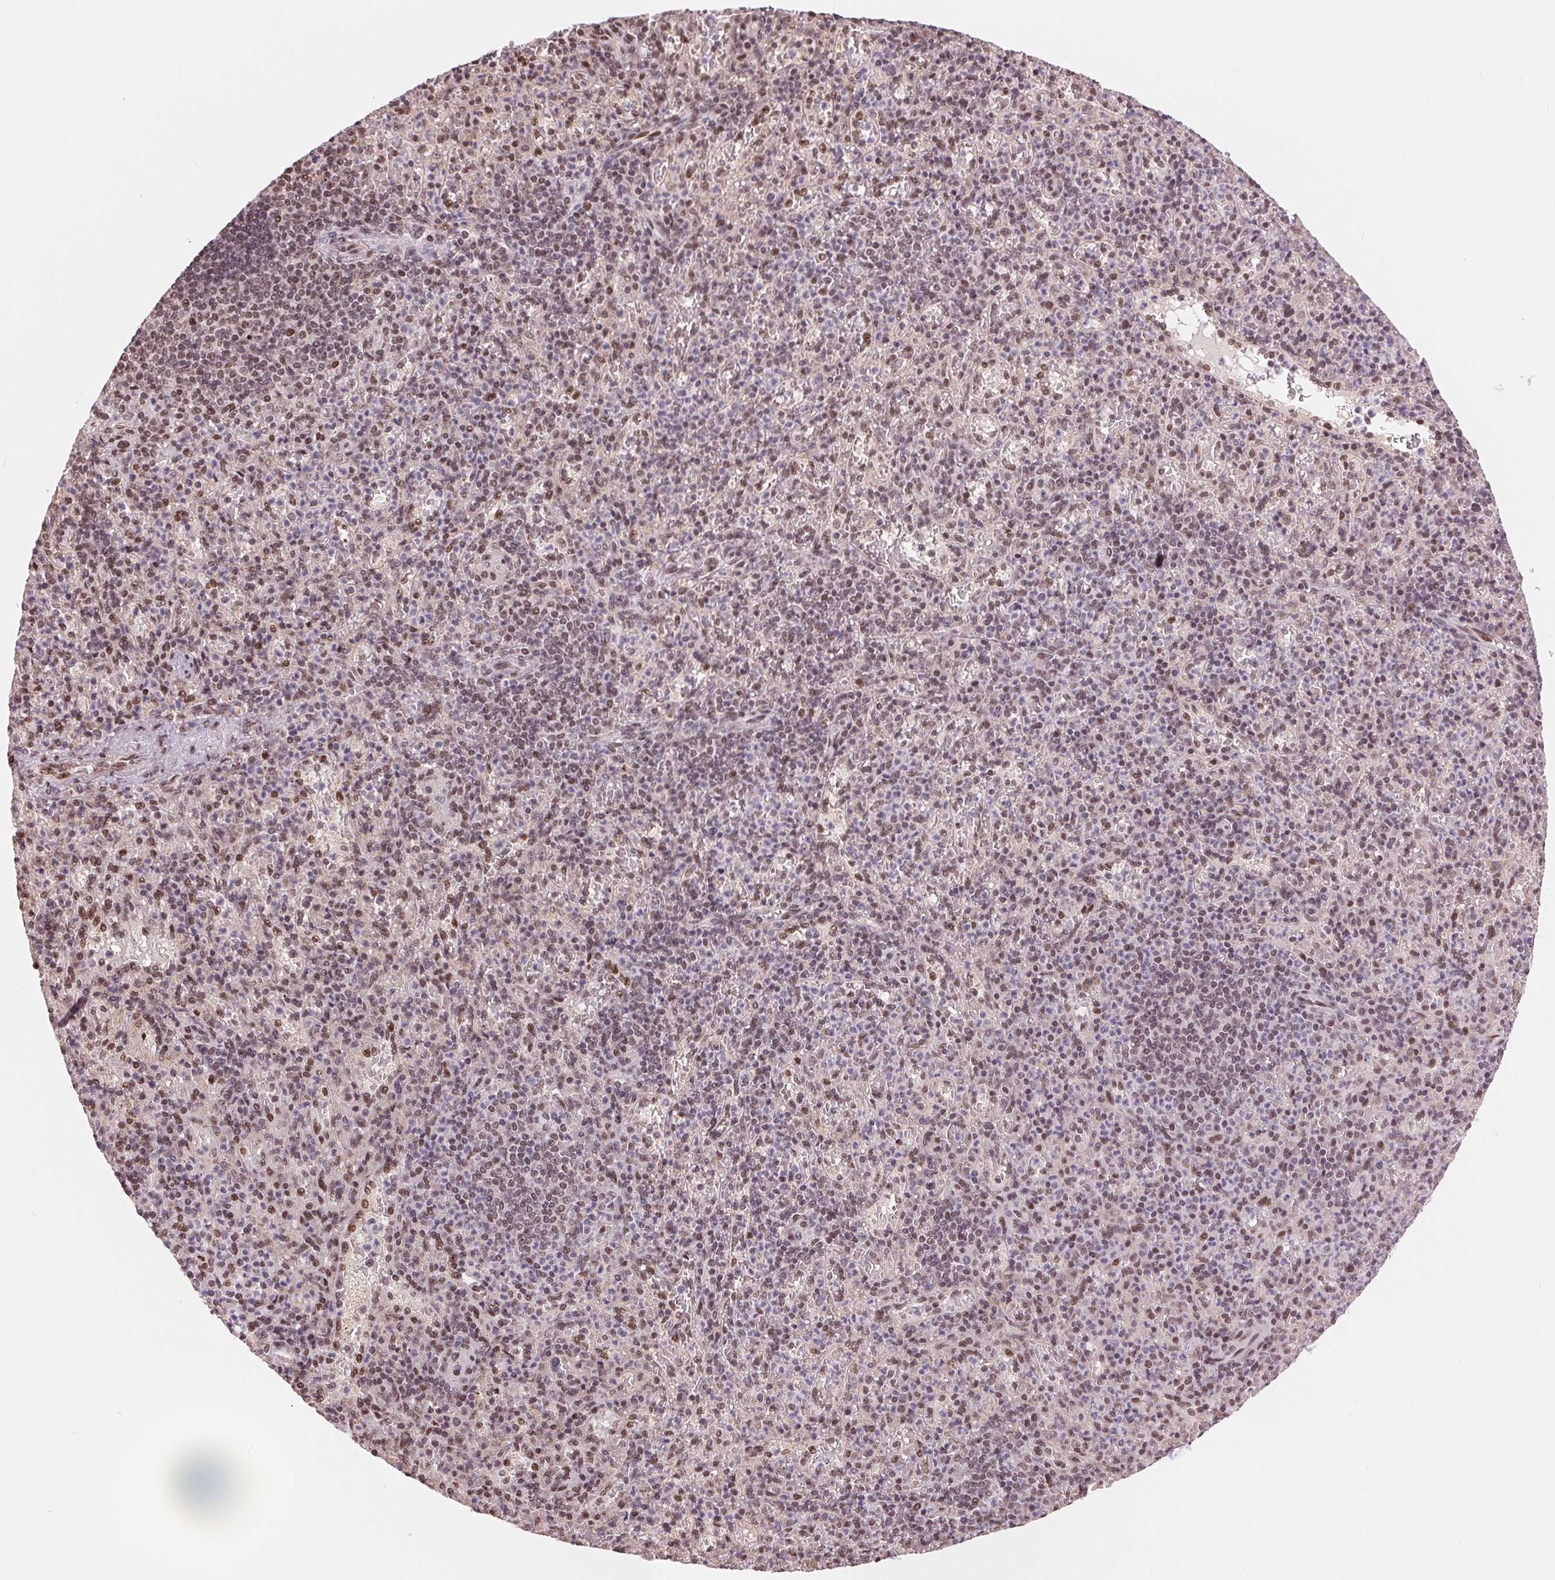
{"staining": {"intensity": "moderate", "quantity": ">75%", "location": "nuclear"}, "tissue": "spleen", "cell_type": "Cells in red pulp", "image_type": "normal", "snomed": [{"axis": "morphology", "description": "Normal tissue, NOS"}, {"axis": "topography", "description": "Spleen"}], "caption": "Immunohistochemistry (IHC) of unremarkable spleen reveals medium levels of moderate nuclear positivity in about >75% of cells in red pulp.", "gene": "RAD23A", "patient": {"sex": "female", "age": 74}}